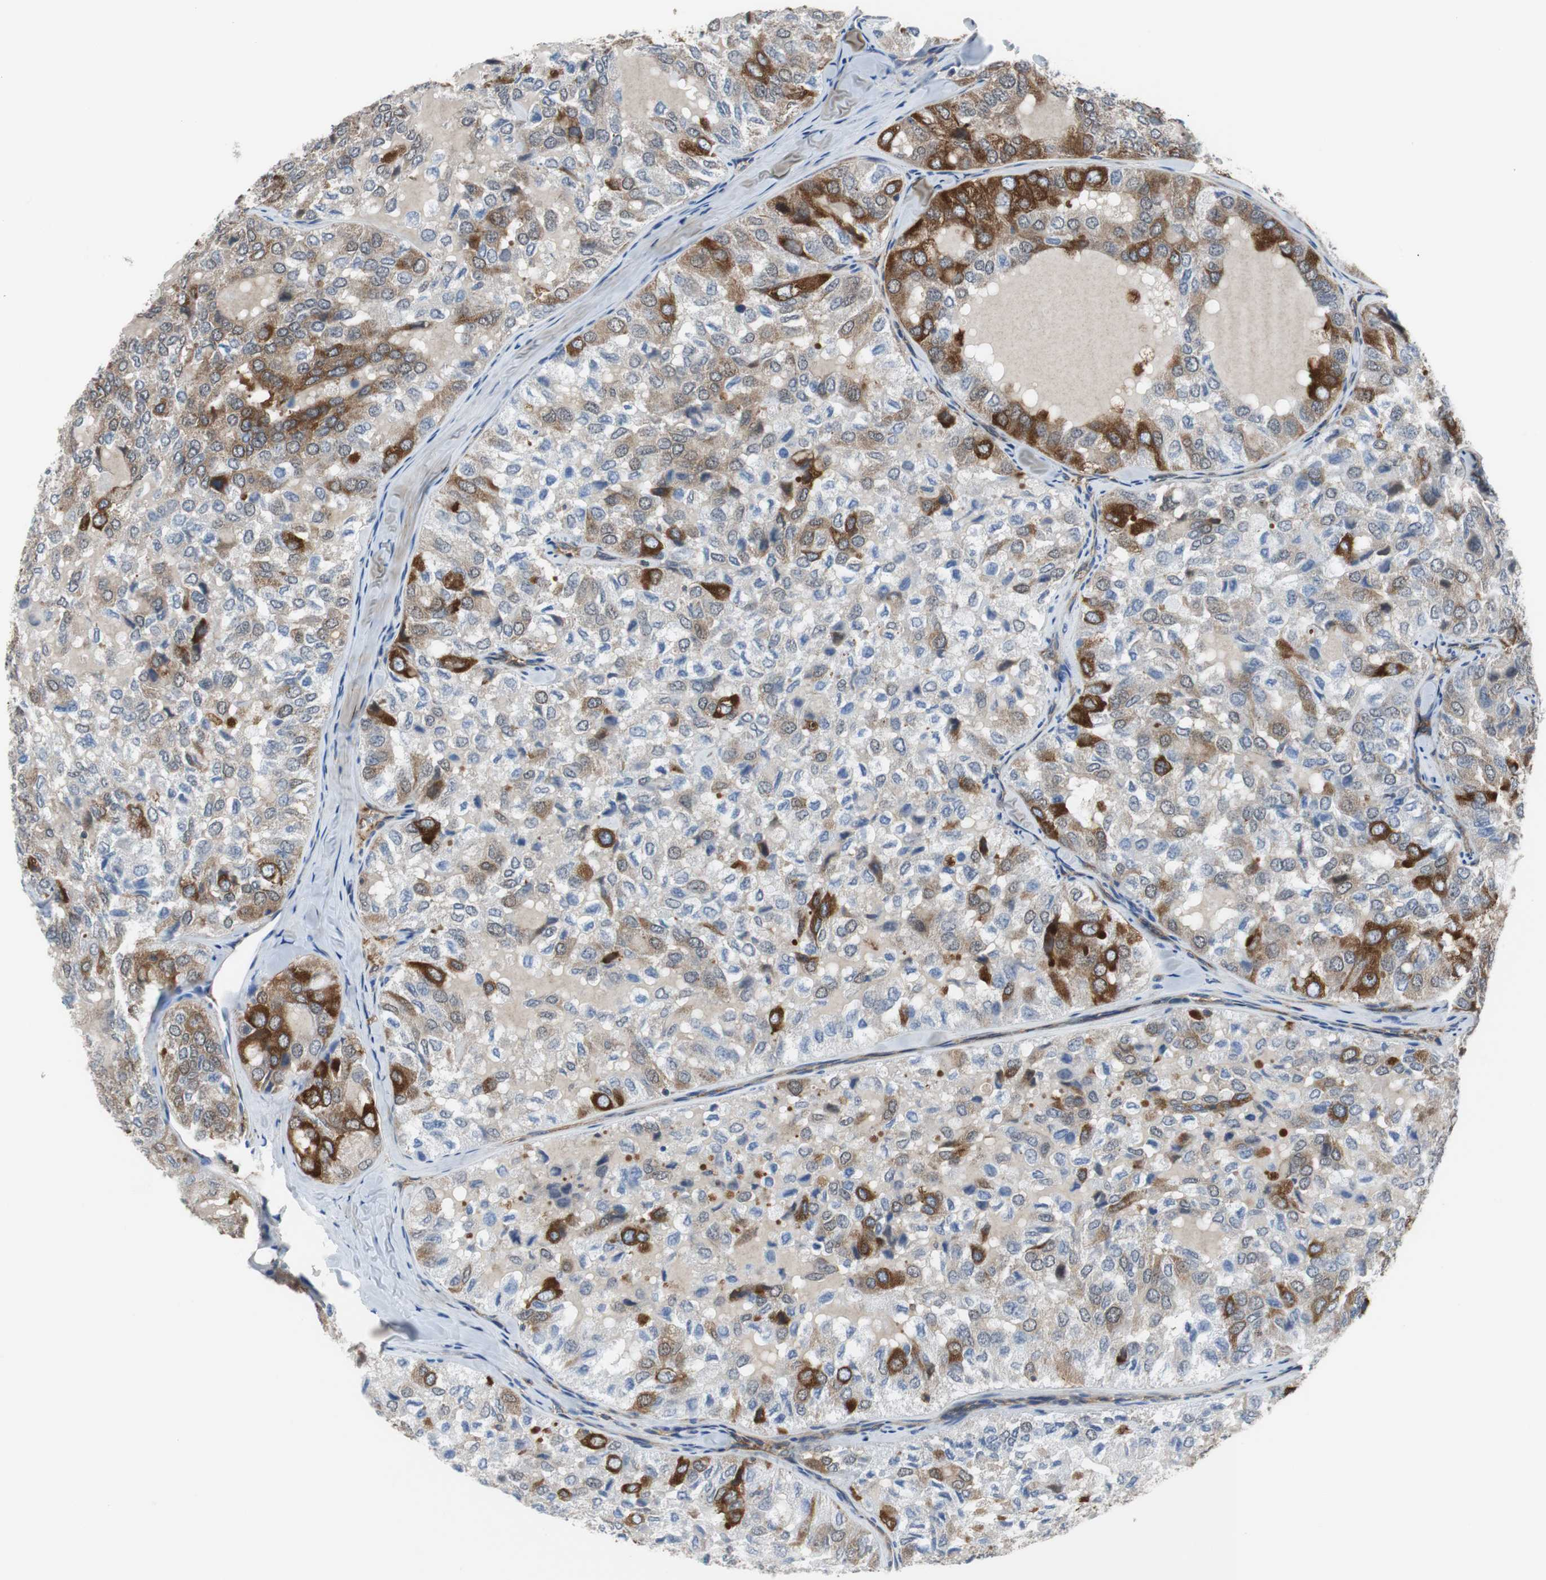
{"staining": {"intensity": "strong", "quantity": "25%-75%", "location": "cytoplasmic/membranous"}, "tissue": "thyroid cancer", "cell_type": "Tumor cells", "image_type": "cancer", "snomed": [{"axis": "morphology", "description": "Follicular adenoma carcinoma, NOS"}, {"axis": "topography", "description": "Thyroid gland"}], "caption": "Immunohistochemical staining of follicular adenoma carcinoma (thyroid) demonstrates strong cytoplasmic/membranous protein staining in approximately 25%-75% of tumor cells.", "gene": "BRAF", "patient": {"sex": "male", "age": 75}}